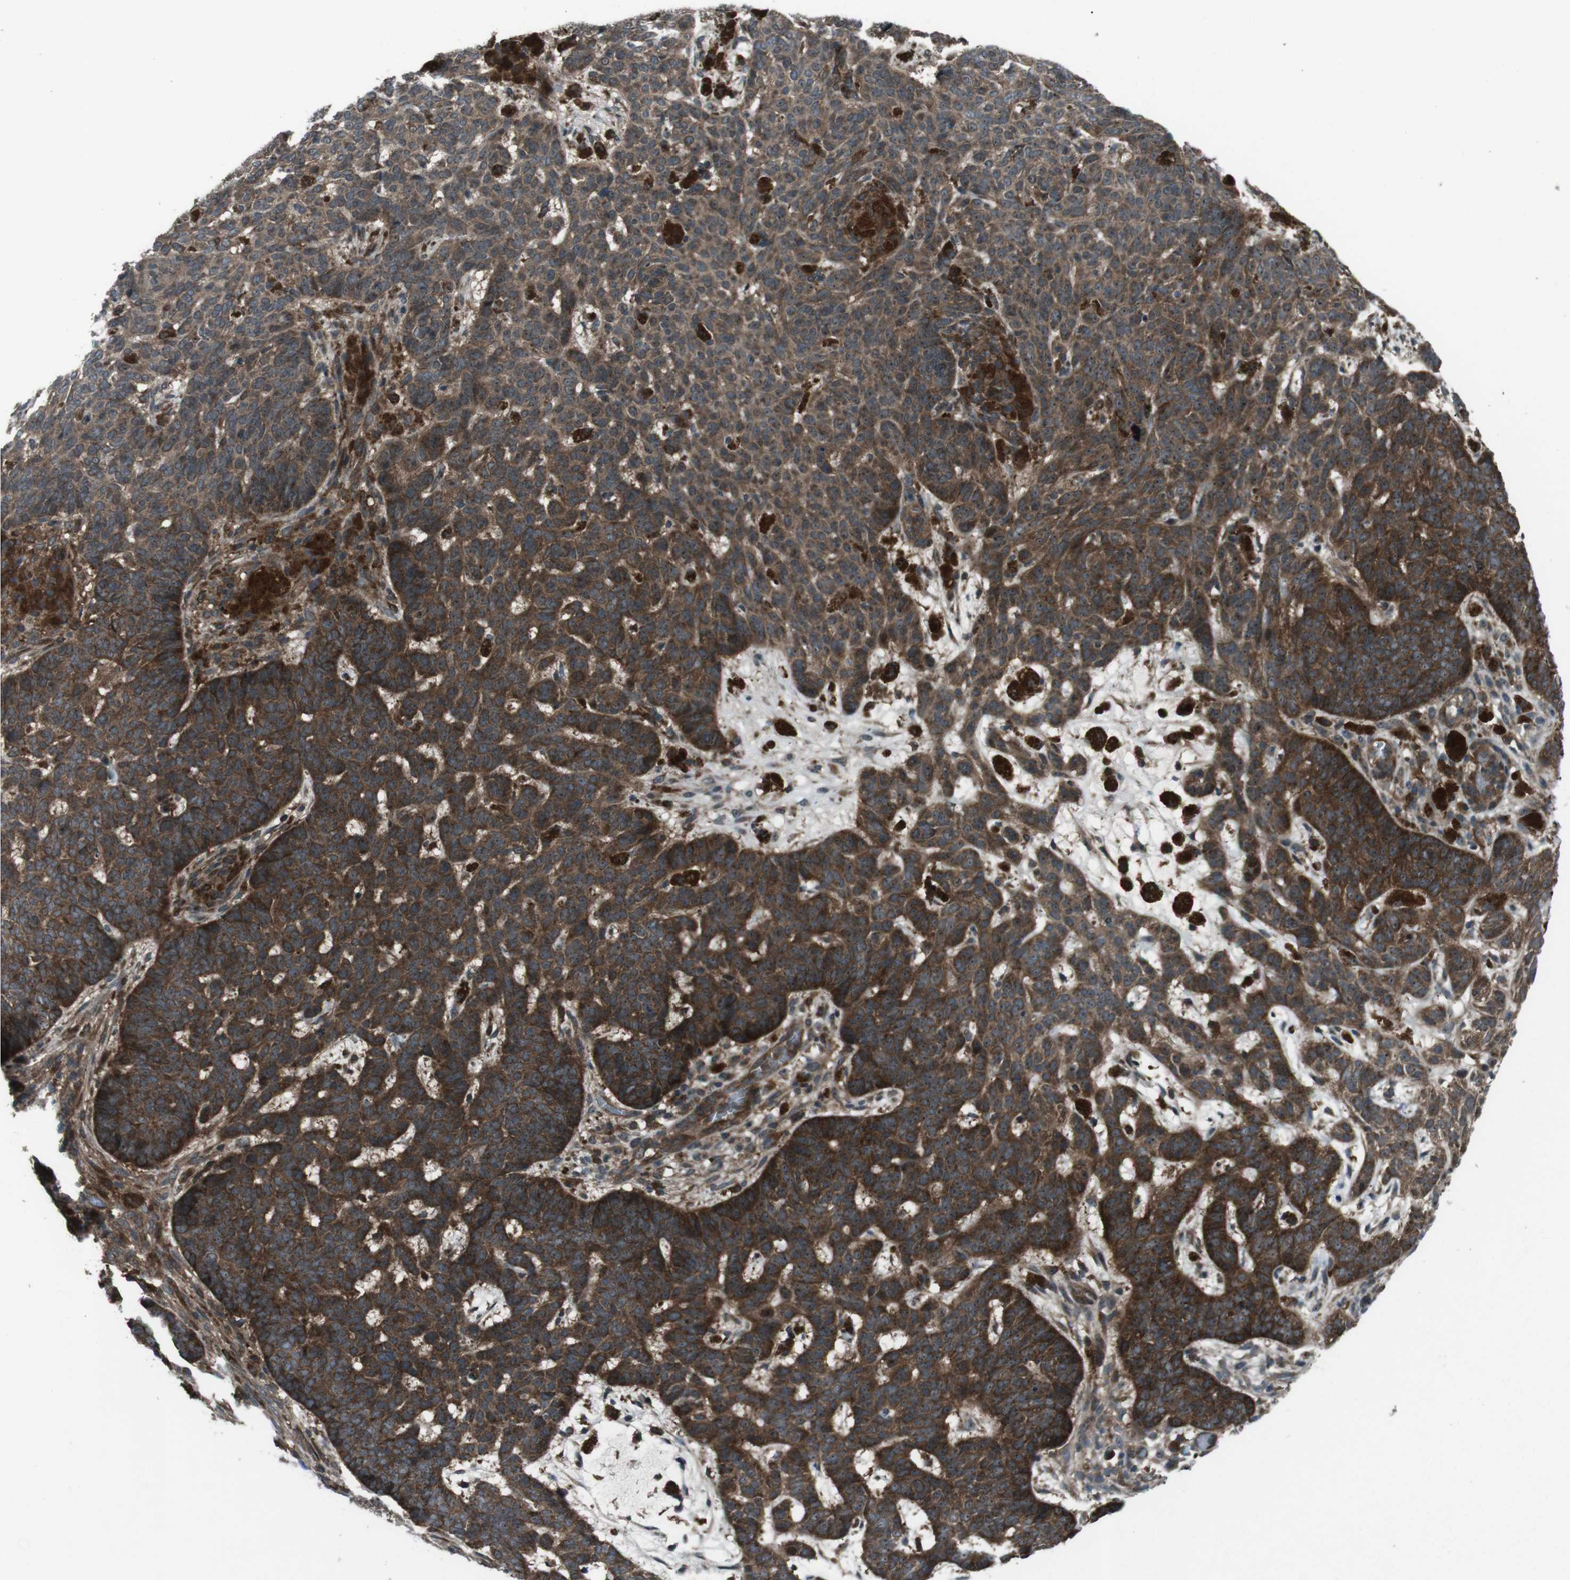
{"staining": {"intensity": "strong", "quantity": "25%-75%", "location": "cytoplasmic/membranous"}, "tissue": "skin cancer", "cell_type": "Tumor cells", "image_type": "cancer", "snomed": [{"axis": "morphology", "description": "Basal cell carcinoma"}, {"axis": "topography", "description": "Skin"}], "caption": "A brown stain highlights strong cytoplasmic/membranous expression of a protein in skin cancer tumor cells.", "gene": "SLC27A4", "patient": {"sex": "male", "age": 85}}